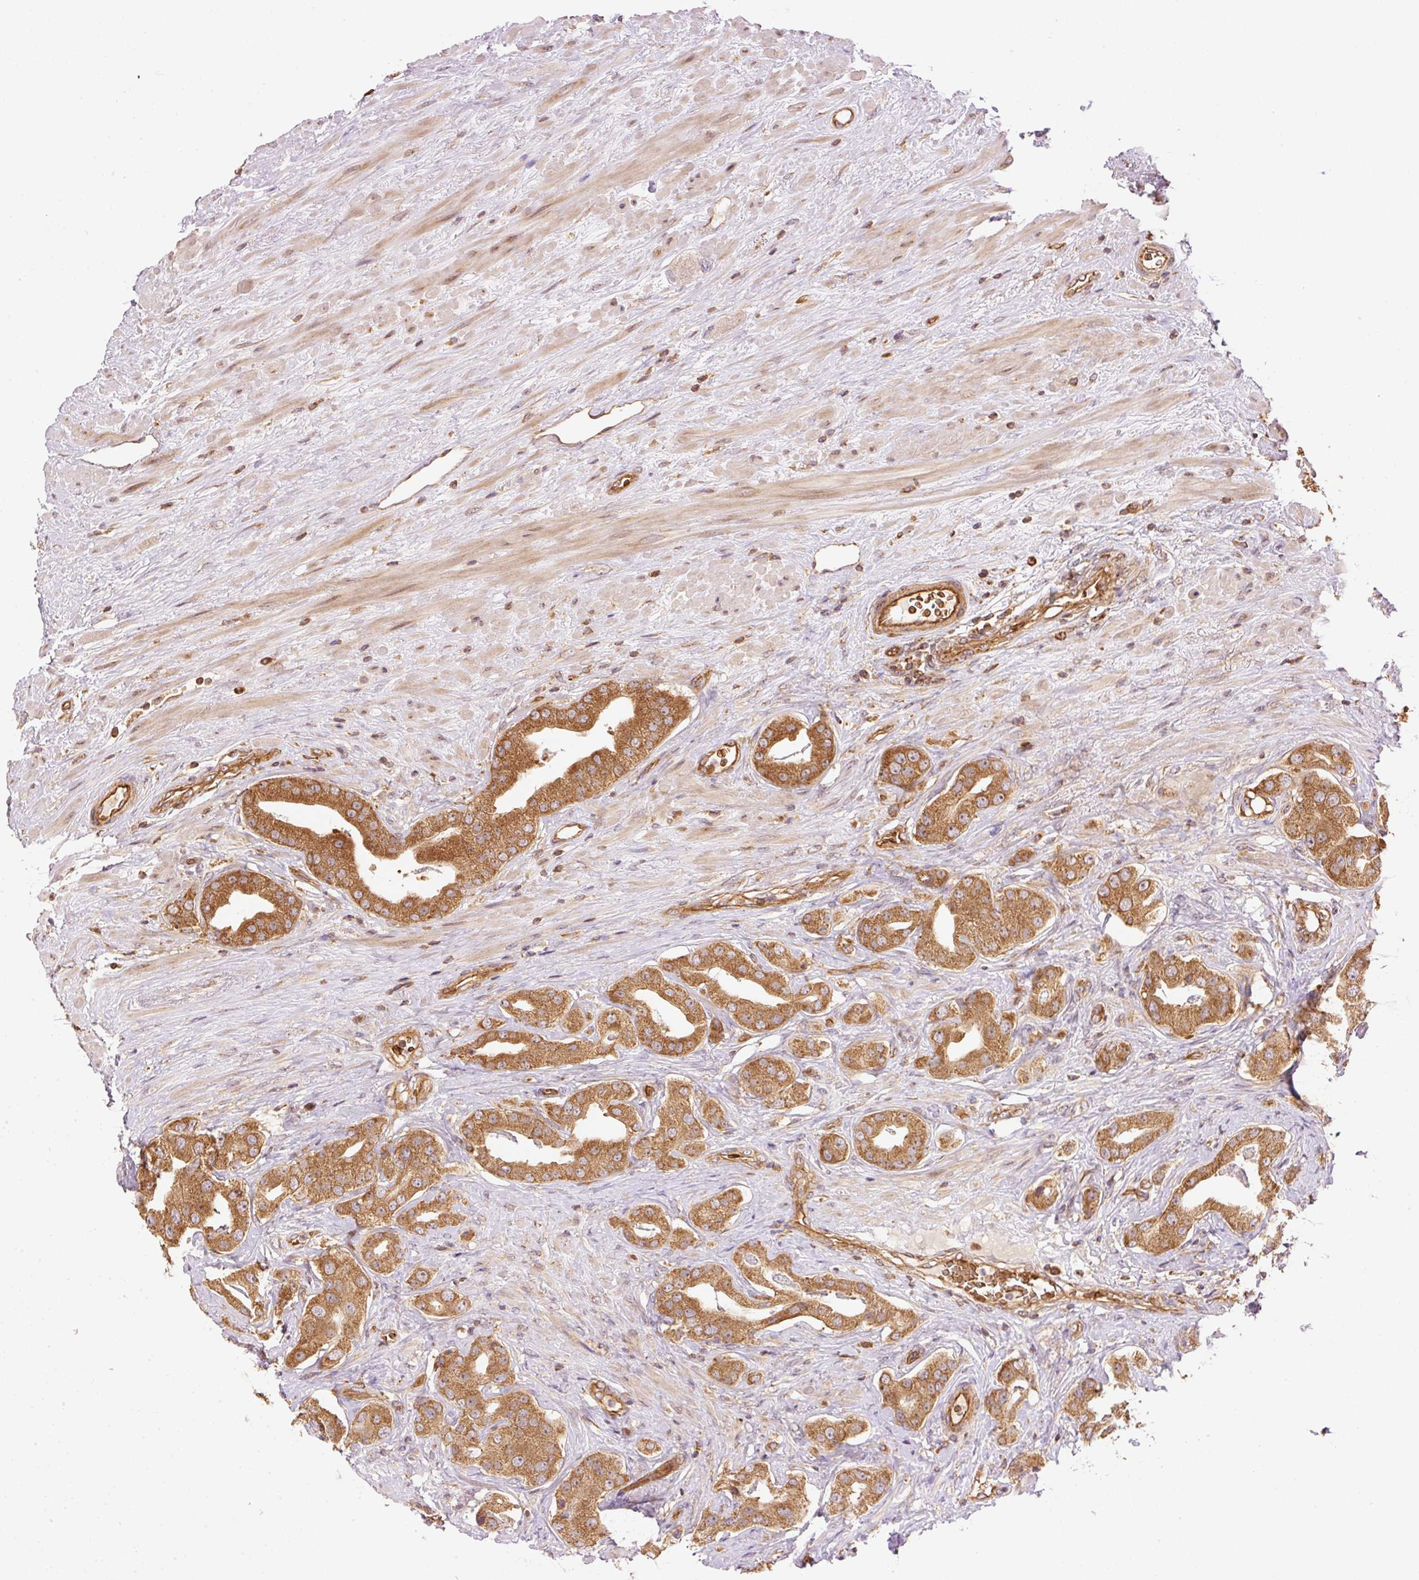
{"staining": {"intensity": "moderate", "quantity": ">75%", "location": "cytoplasmic/membranous"}, "tissue": "prostate cancer", "cell_type": "Tumor cells", "image_type": "cancer", "snomed": [{"axis": "morphology", "description": "Adenocarcinoma, High grade"}, {"axis": "topography", "description": "Prostate"}], "caption": "An image of human high-grade adenocarcinoma (prostate) stained for a protein displays moderate cytoplasmic/membranous brown staining in tumor cells.", "gene": "ADCY4", "patient": {"sex": "male", "age": 63}}